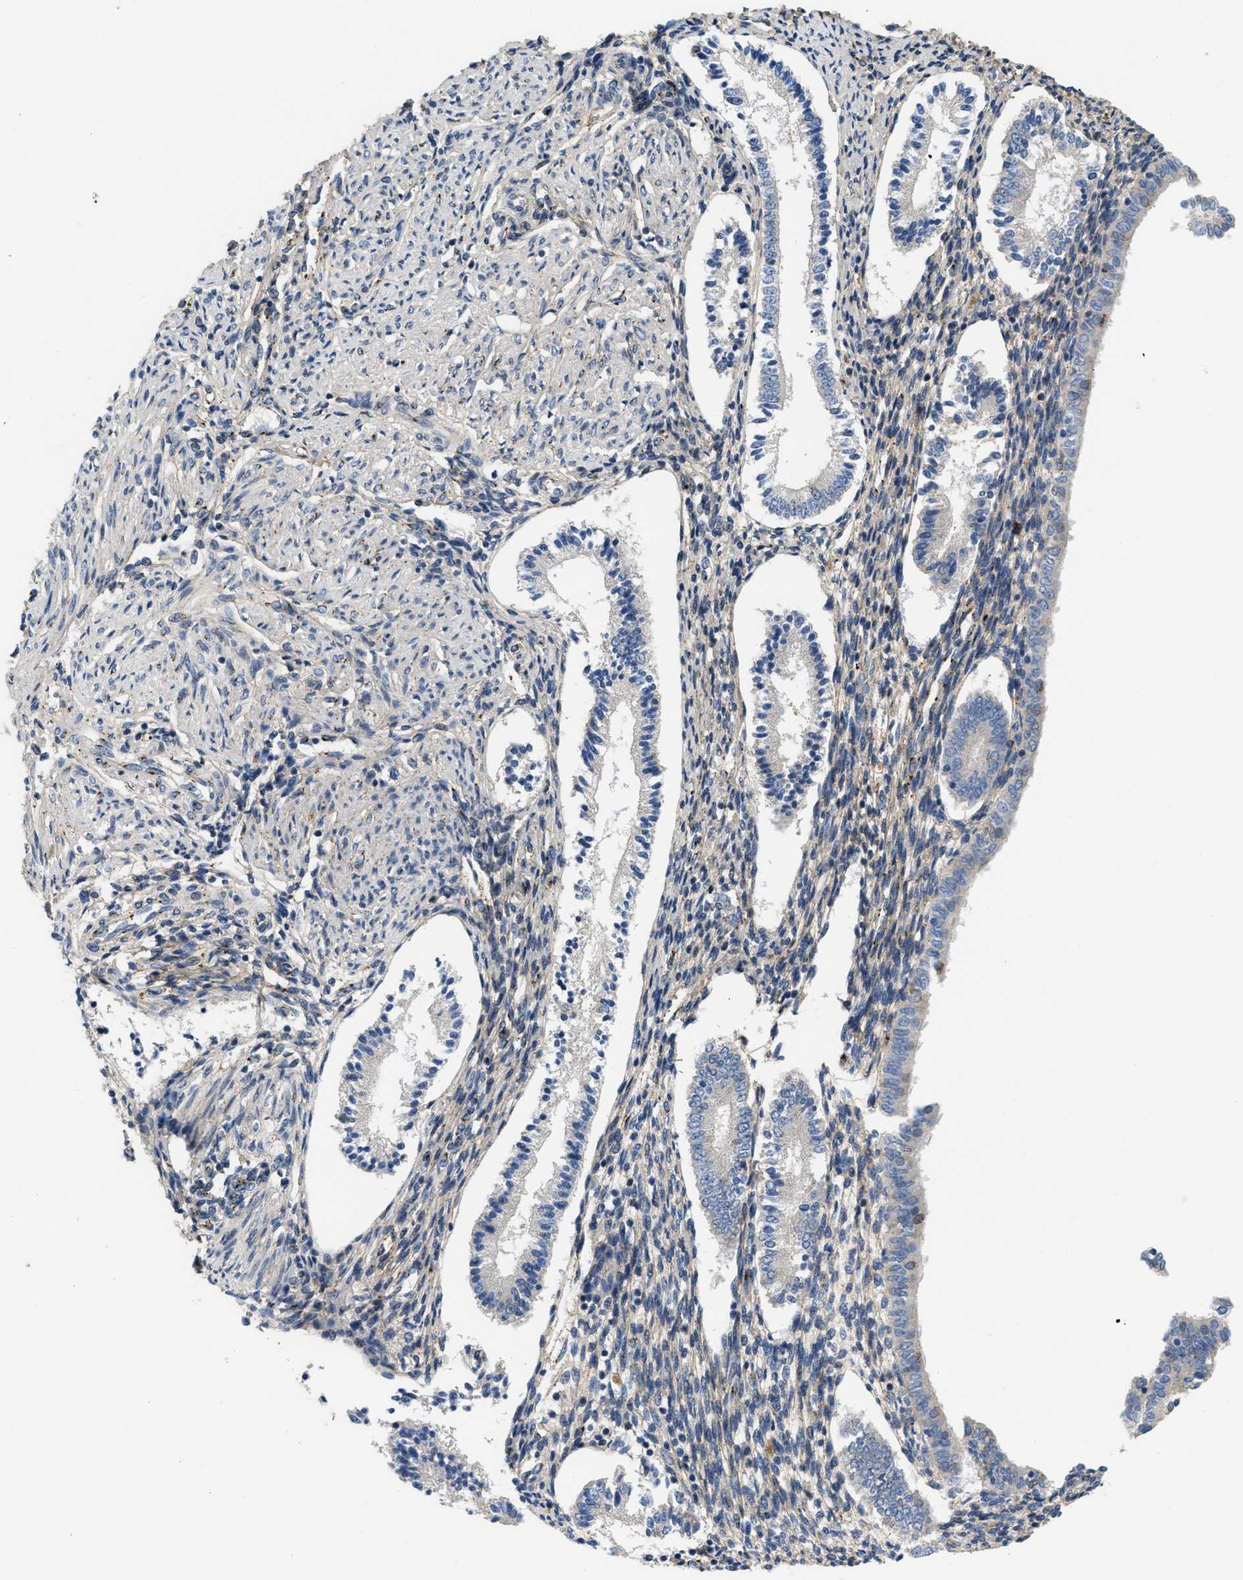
{"staining": {"intensity": "strong", "quantity": "25%-75%", "location": "cytoplasmic/membranous"}, "tissue": "endometrium", "cell_type": "Cells in endometrial stroma", "image_type": "normal", "snomed": [{"axis": "morphology", "description": "Normal tissue, NOS"}, {"axis": "topography", "description": "Endometrium"}], "caption": "Immunohistochemistry micrograph of unremarkable endometrium: endometrium stained using immunohistochemistry (IHC) shows high levels of strong protein expression localized specifically in the cytoplasmic/membranous of cells in endometrial stroma, appearing as a cytoplasmic/membranous brown color.", "gene": "ZNF70", "patient": {"sex": "female", "age": 42}}